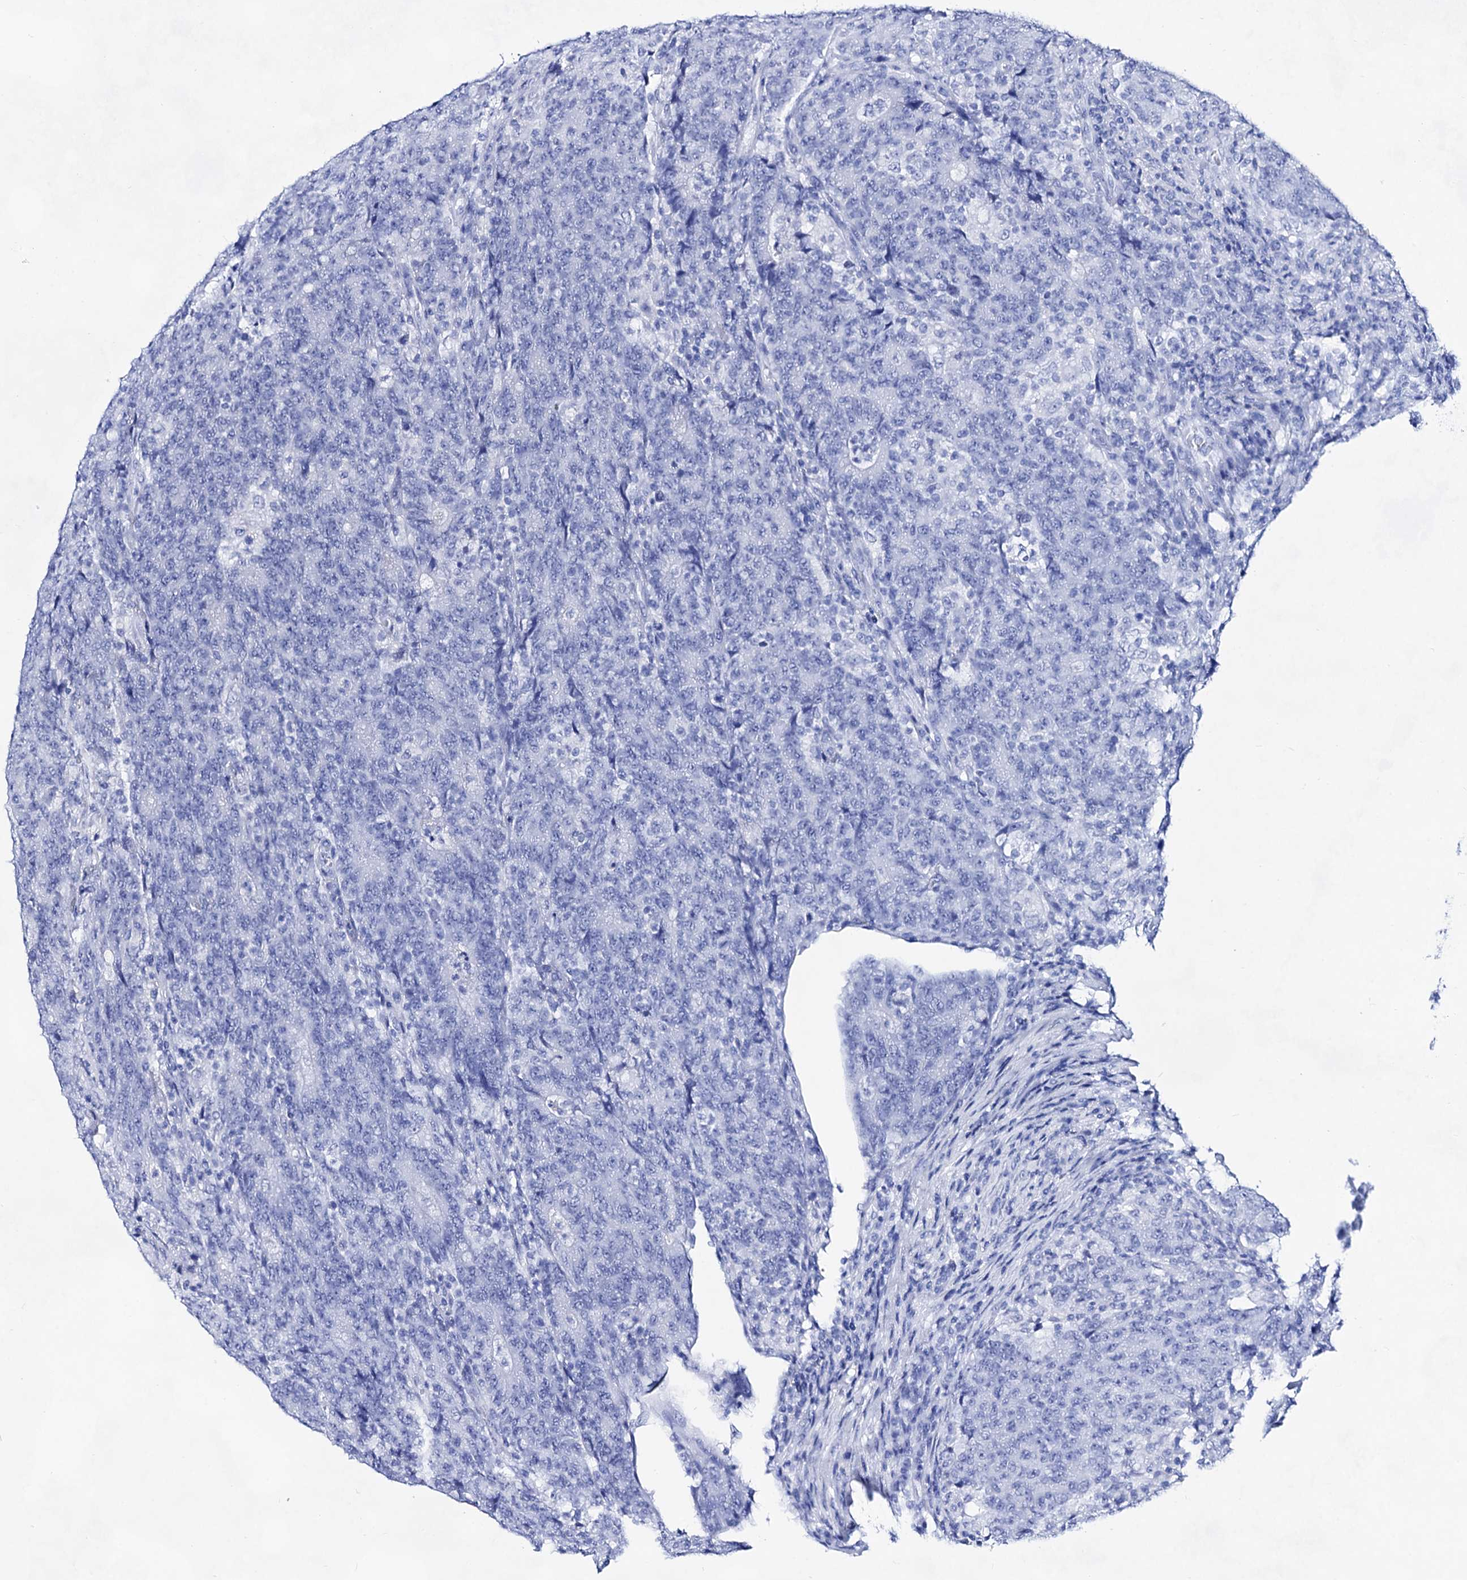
{"staining": {"intensity": "negative", "quantity": "none", "location": "none"}, "tissue": "colorectal cancer", "cell_type": "Tumor cells", "image_type": "cancer", "snomed": [{"axis": "morphology", "description": "Adenocarcinoma, NOS"}, {"axis": "topography", "description": "Colon"}], "caption": "Colorectal adenocarcinoma stained for a protein using immunohistochemistry (IHC) shows no positivity tumor cells.", "gene": "PLIN1", "patient": {"sex": "female", "age": 75}}